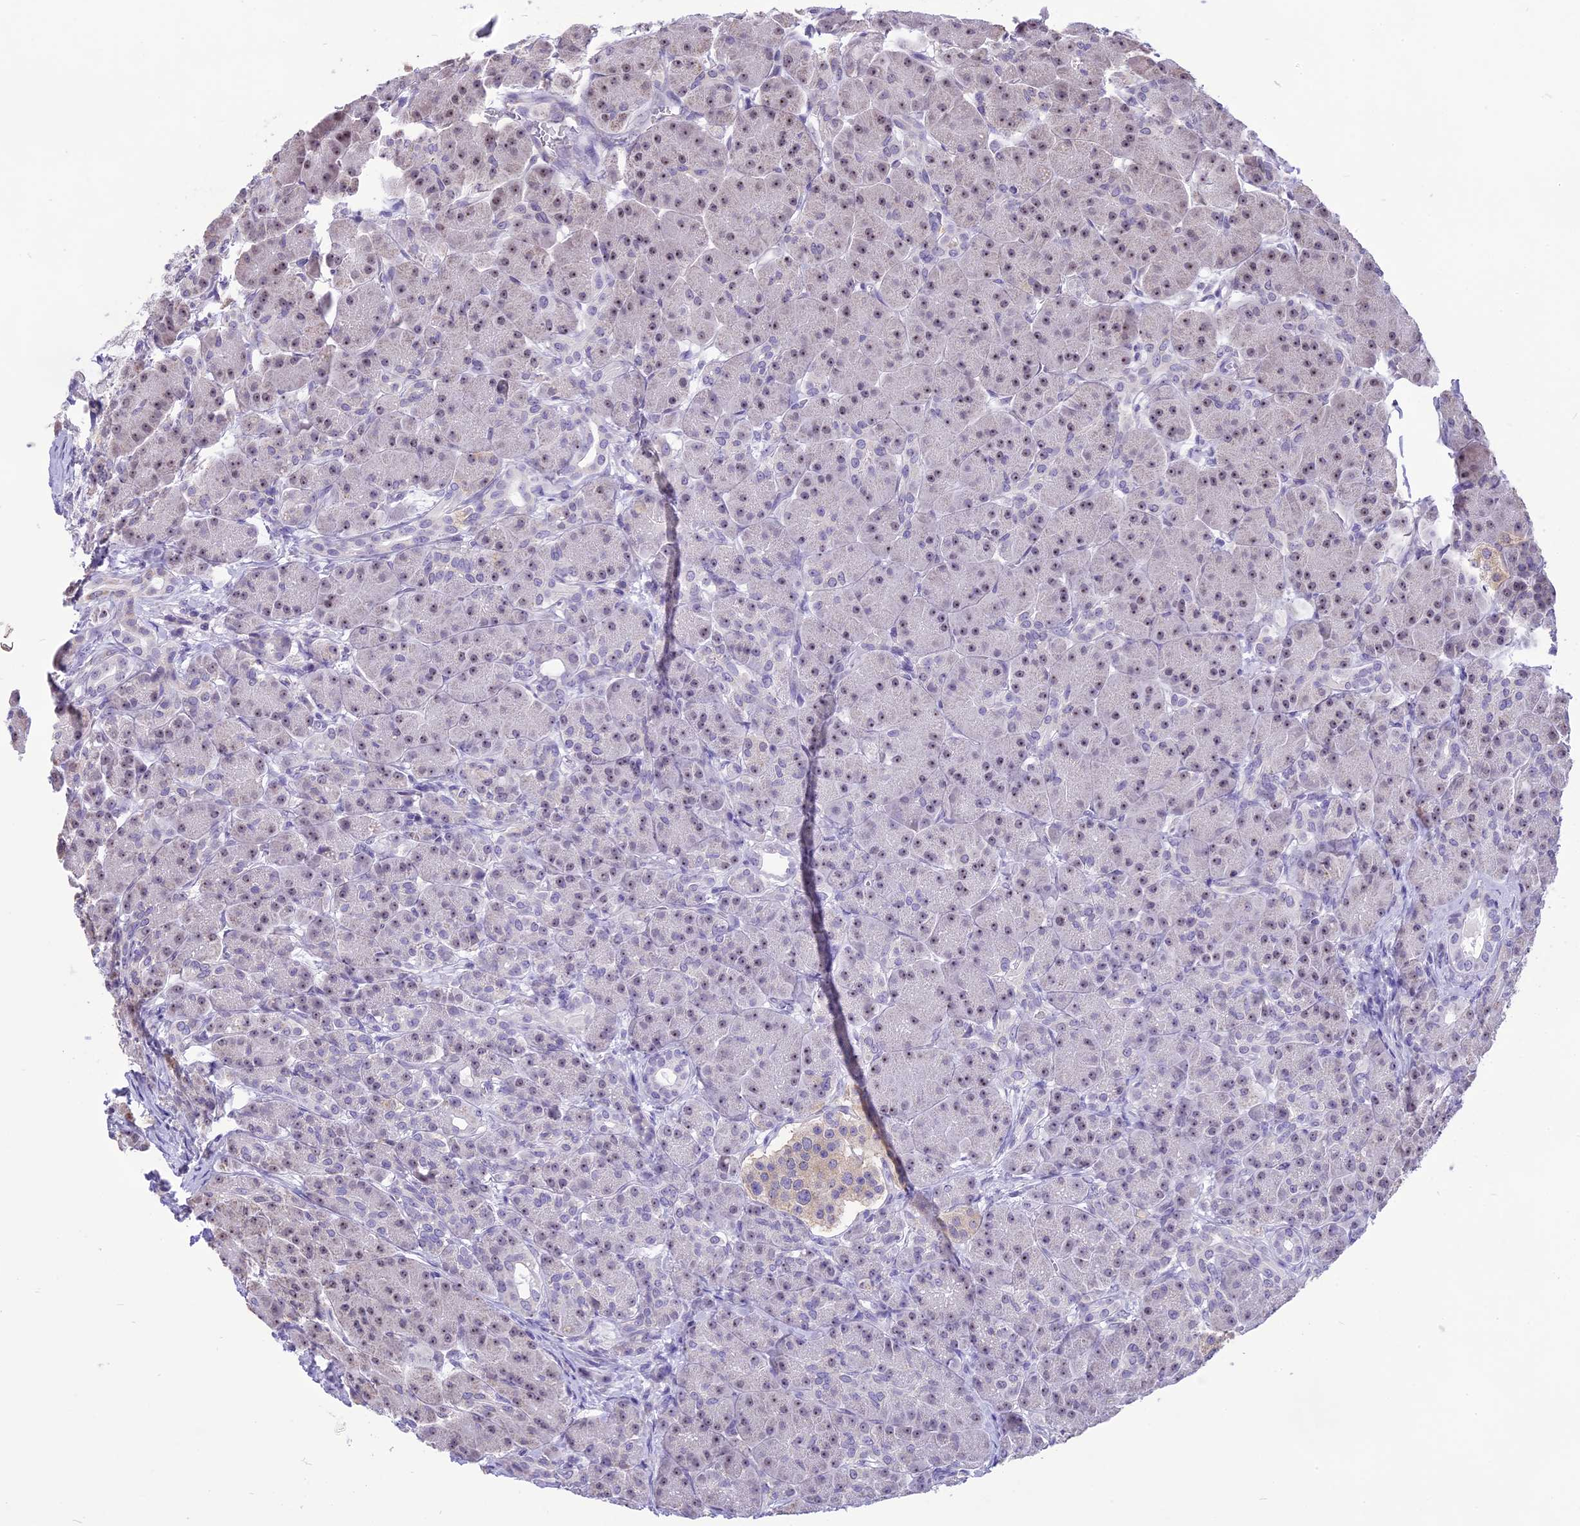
{"staining": {"intensity": "moderate", "quantity": ">75%", "location": "nuclear"}, "tissue": "pancreas", "cell_type": "Exocrine glandular cells", "image_type": "normal", "snomed": [{"axis": "morphology", "description": "Normal tissue, NOS"}, {"axis": "topography", "description": "Pancreas"}], "caption": "Normal pancreas shows moderate nuclear positivity in about >75% of exocrine glandular cells, visualized by immunohistochemistry.", "gene": "CMSS1", "patient": {"sex": "male", "age": 63}}